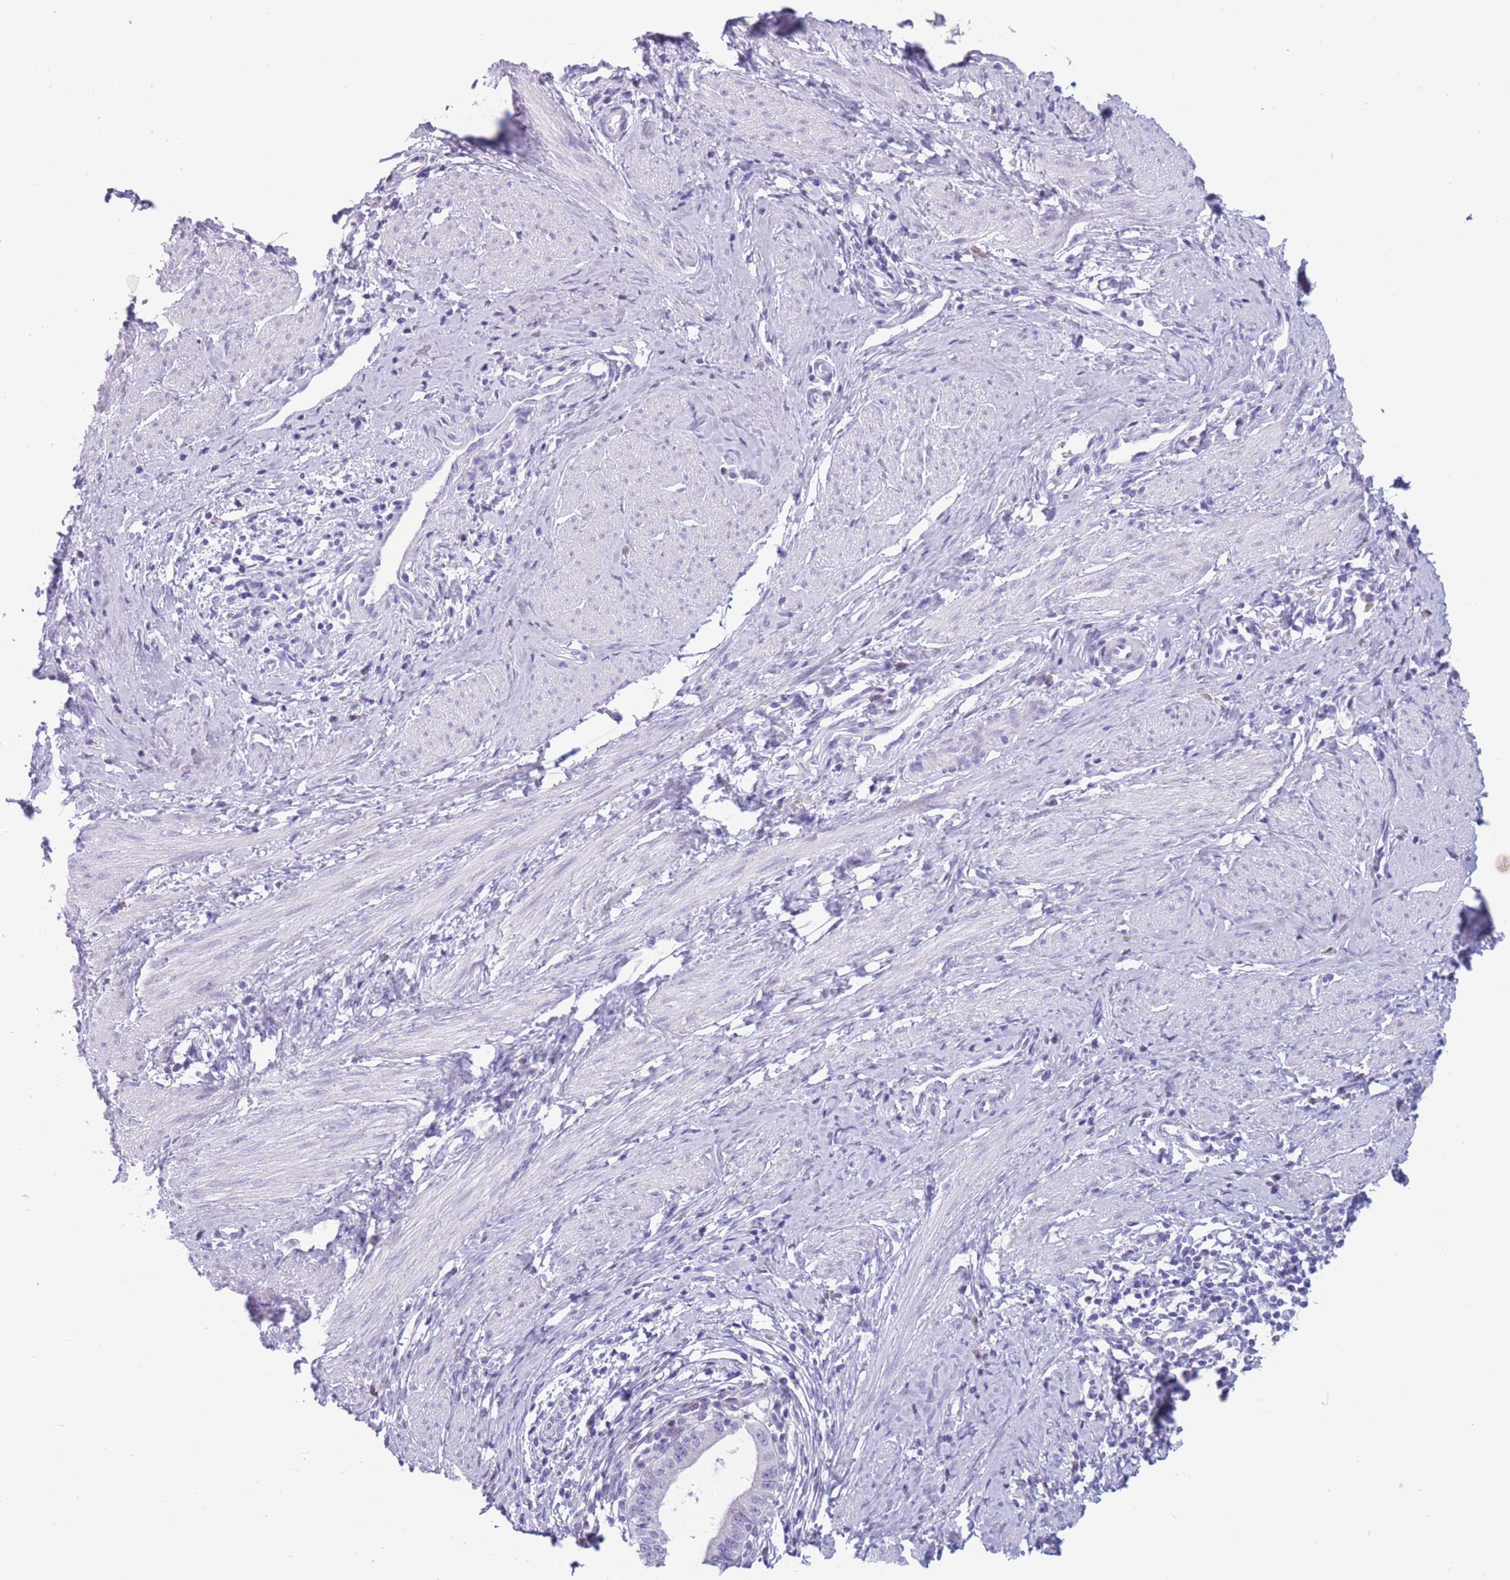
{"staining": {"intensity": "negative", "quantity": "none", "location": "none"}, "tissue": "cervical cancer", "cell_type": "Tumor cells", "image_type": "cancer", "snomed": [{"axis": "morphology", "description": "Adenocarcinoma, NOS"}, {"axis": "topography", "description": "Cervix"}], "caption": "There is no significant expression in tumor cells of adenocarcinoma (cervical).", "gene": "COL27A1", "patient": {"sex": "female", "age": 36}}